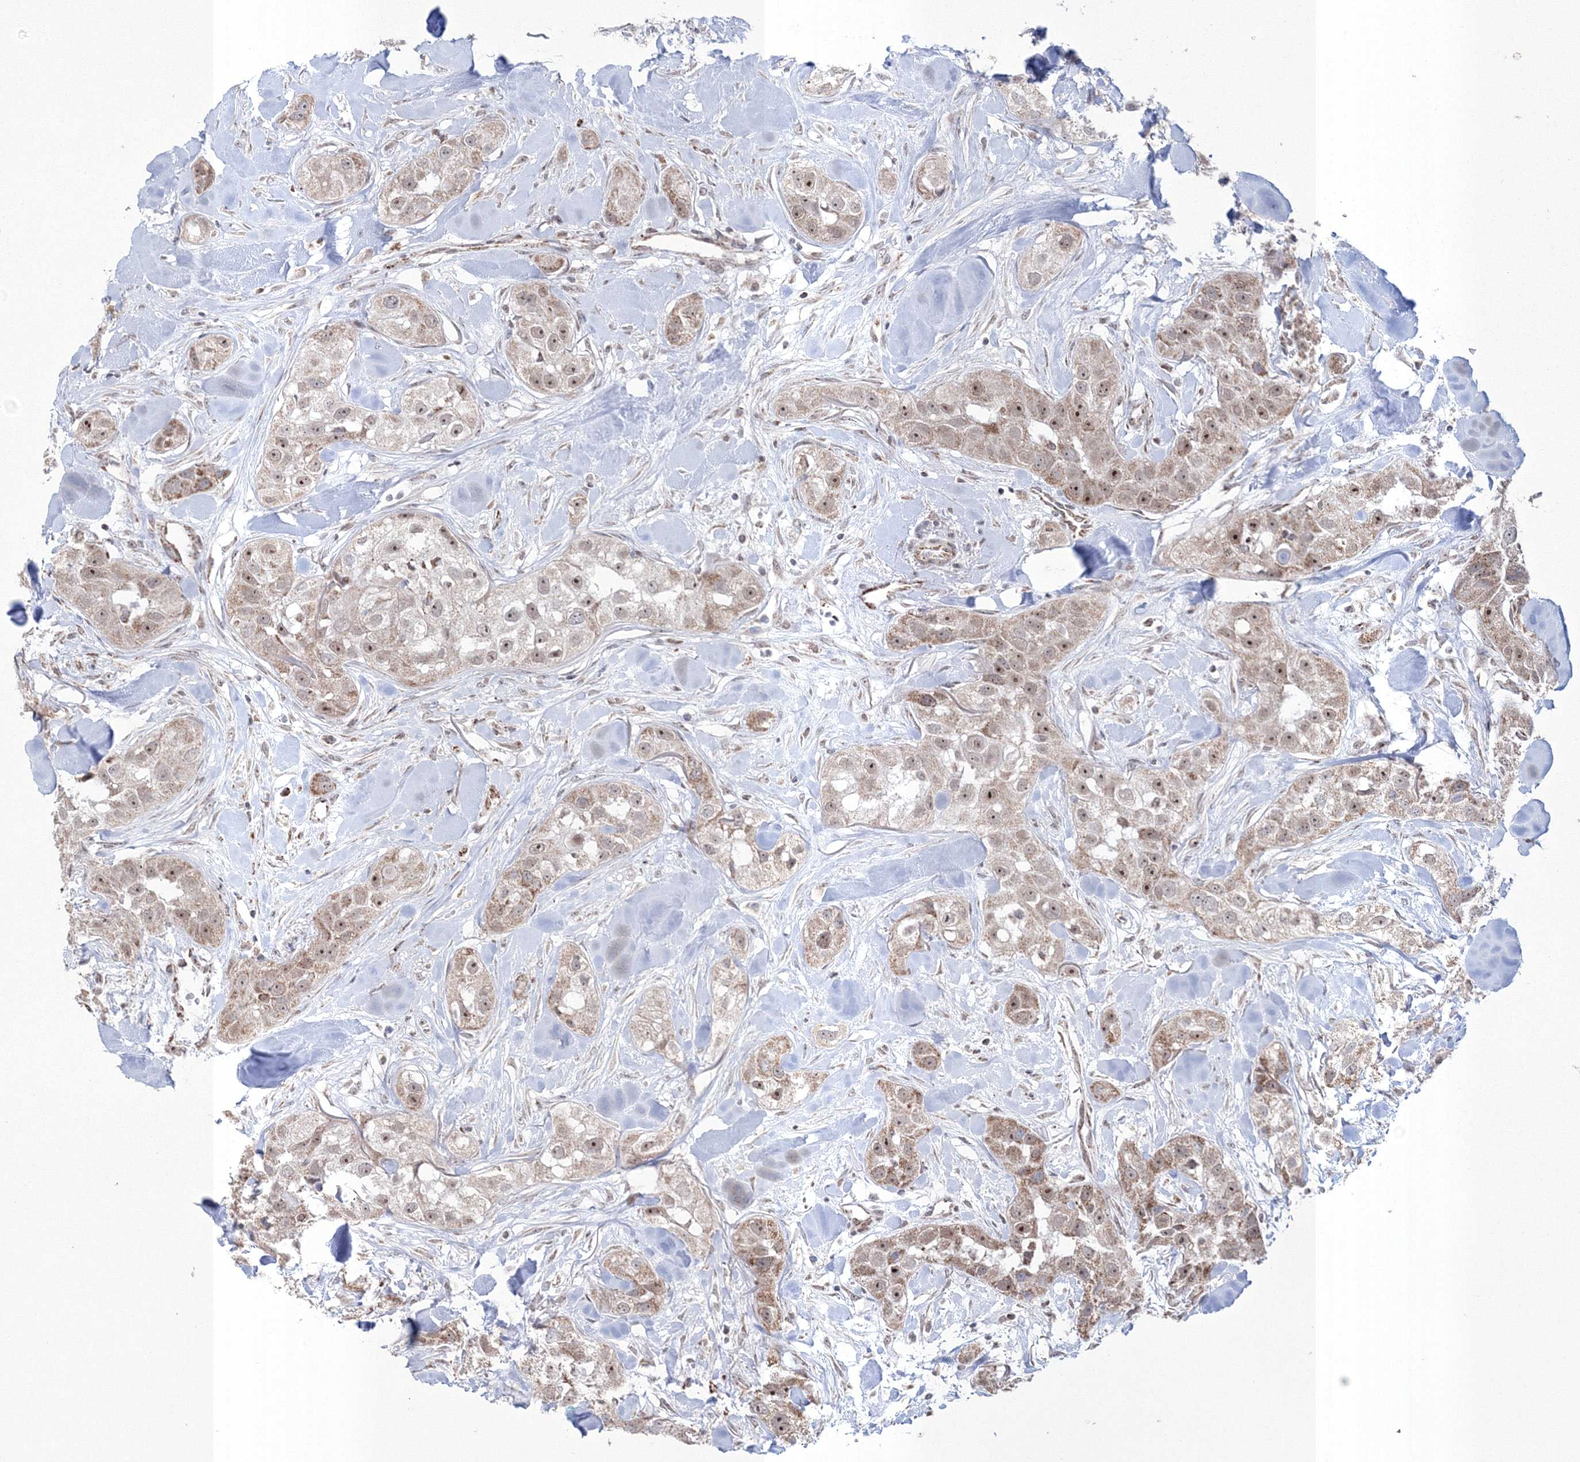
{"staining": {"intensity": "moderate", "quantity": ">75%", "location": "cytoplasmic/membranous,nuclear"}, "tissue": "head and neck cancer", "cell_type": "Tumor cells", "image_type": "cancer", "snomed": [{"axis": "morphology", "description": "Normal tissue, NOS"}, {"axis": "morphology", "description": "Squamous cell carcinoma, NOS"}, {"axis": "topography", "description": "Skeletal muscle"}, {"axis": "topography", "description": "Head-Neck"}], "caption": "Protein analysis of head and neck squamous cell carcinoma tissue displays moderate cytoplasmic/membranous and nuclear positivity in approximately >75% of tumor cells.", "gene": "GRSF1", "patient": {"sex": "male", "age": 51}}